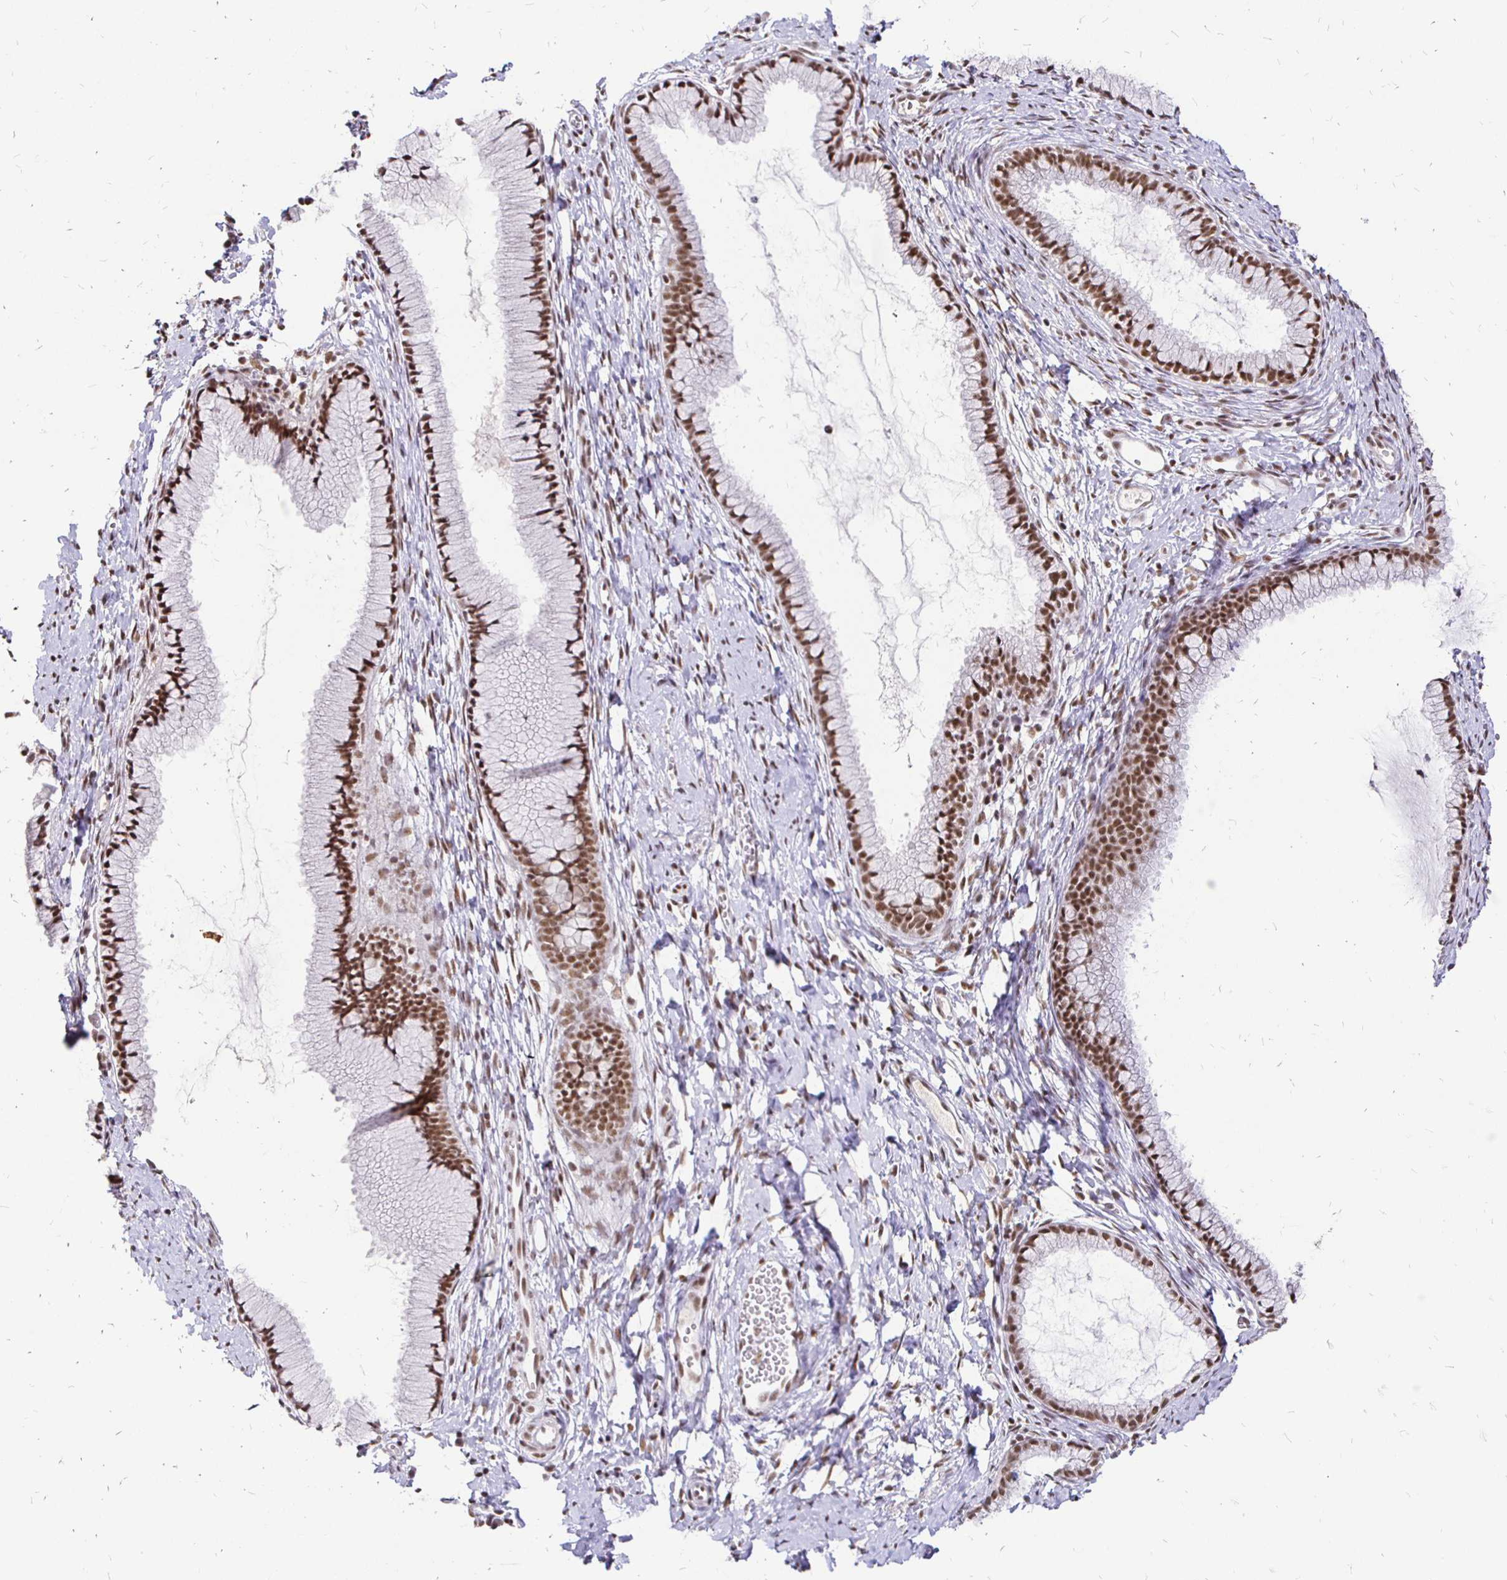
{"staining": {"intensity": "moderate", "quantity": ">75%", "location": "nuclear"}, "tissue": "cervix", "cell_type": "Glandular cells", "image_type": "normal", "snomed": [{"axis": "morphology", "description": "Normal tissue, NOS"}, {"axis": "topography", "description": "Cervix"}], "caption": "About >75% of glandular cells in unremarkable cervix reveal moderate nuclear protein expression as visualized by brown immunohistochemical staining.", "gene": "SIN3A", "patient": {"sex": "female", "age": 40}}